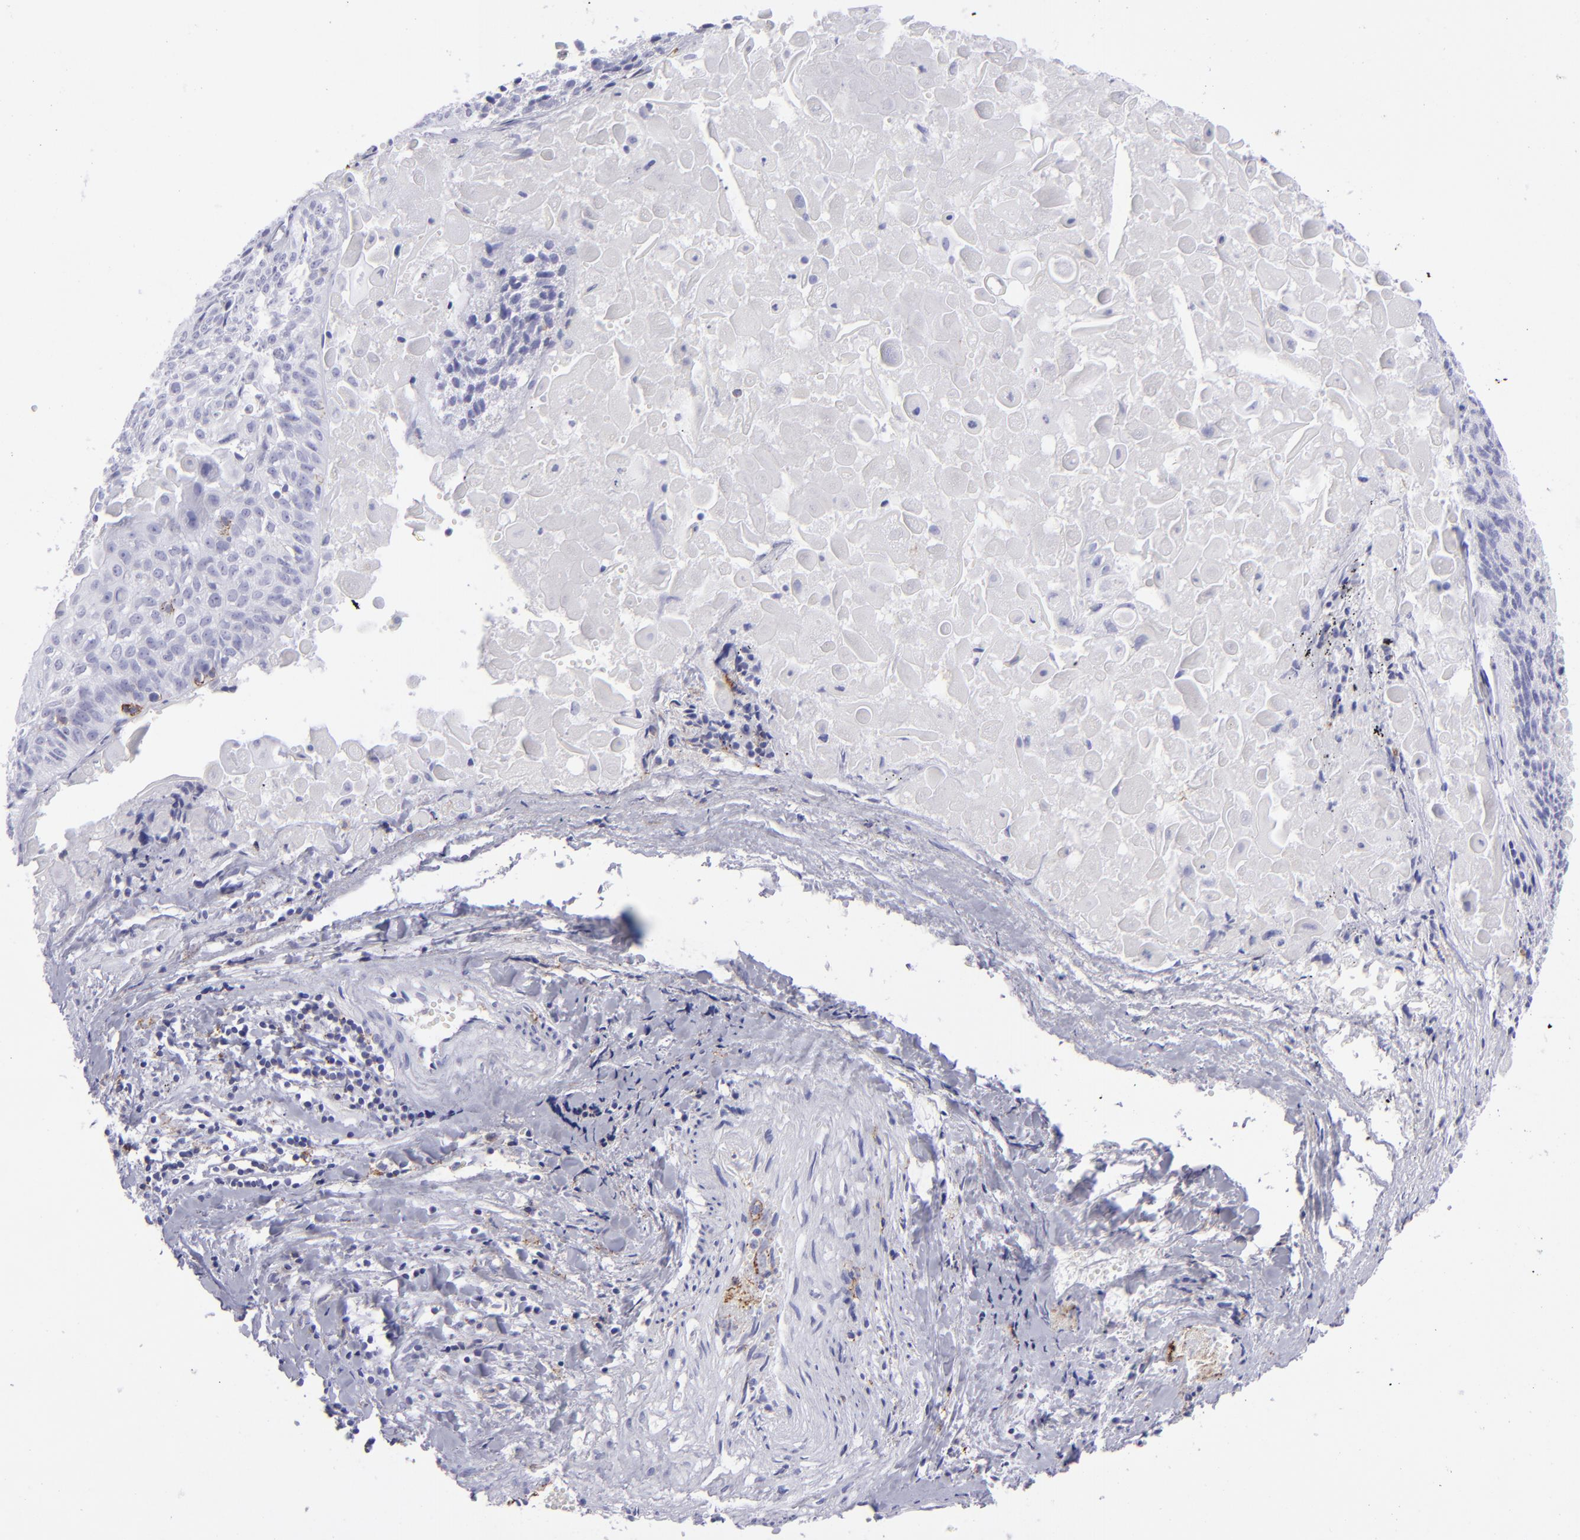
{"staining": {"intensity": "negative", "quantity": "none", "location": "none"}, "tissue": "lung cancer", "cell_type": "Tumor cells", "image_type": "cancer", "snomed": [{"axis": "morphology", "description": "Adenocarcinoma, NOS"}, {"axis": "topography", "description": "Lung"}], "caption": "High power microscopy photomicrograph of an immunohistochemistry micrograph of lung adenocarcinoma, revealing no significant positivity in tumor cells.", "gene": "SELPLG", "patient": {"sex": "male", "age": 60}}